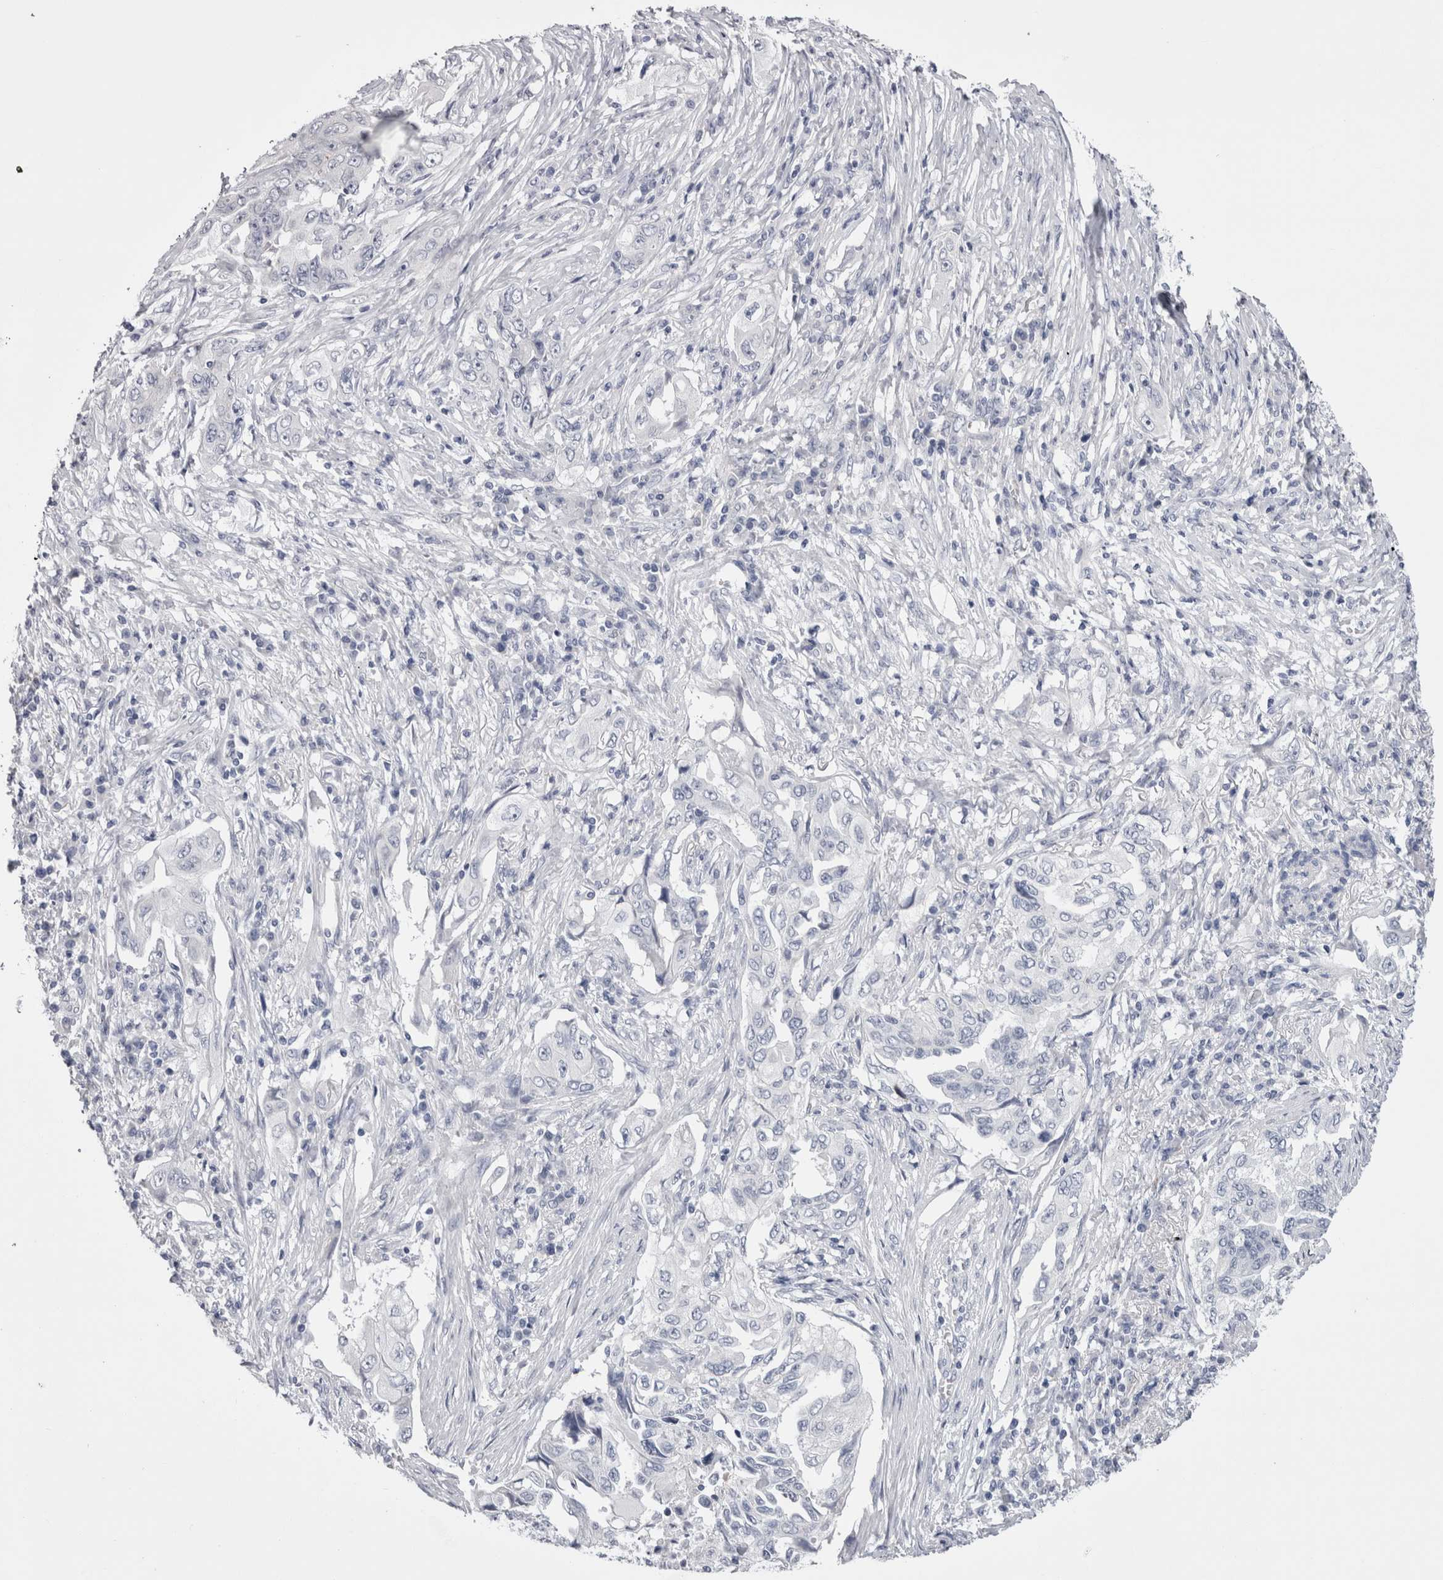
{"staining": {"intensity": "negative", "quantity": "none", "location": "none"}, "tissue": "lung cancer", "cell_type": "Tumor cells", "image_type": "cancer", "snomed": [{"axis": "morphology", "description": "Adenocarcinoma, NOS"}, {"axis": "topography", "description": "Lung"}], "caption": "Lung cancer (adenocarcinoma) was stained to show a protein in brown. There is no significant staining in tumor cells.", "gene": "PWP2", "patient": {"sex": "female", "age": 51}}